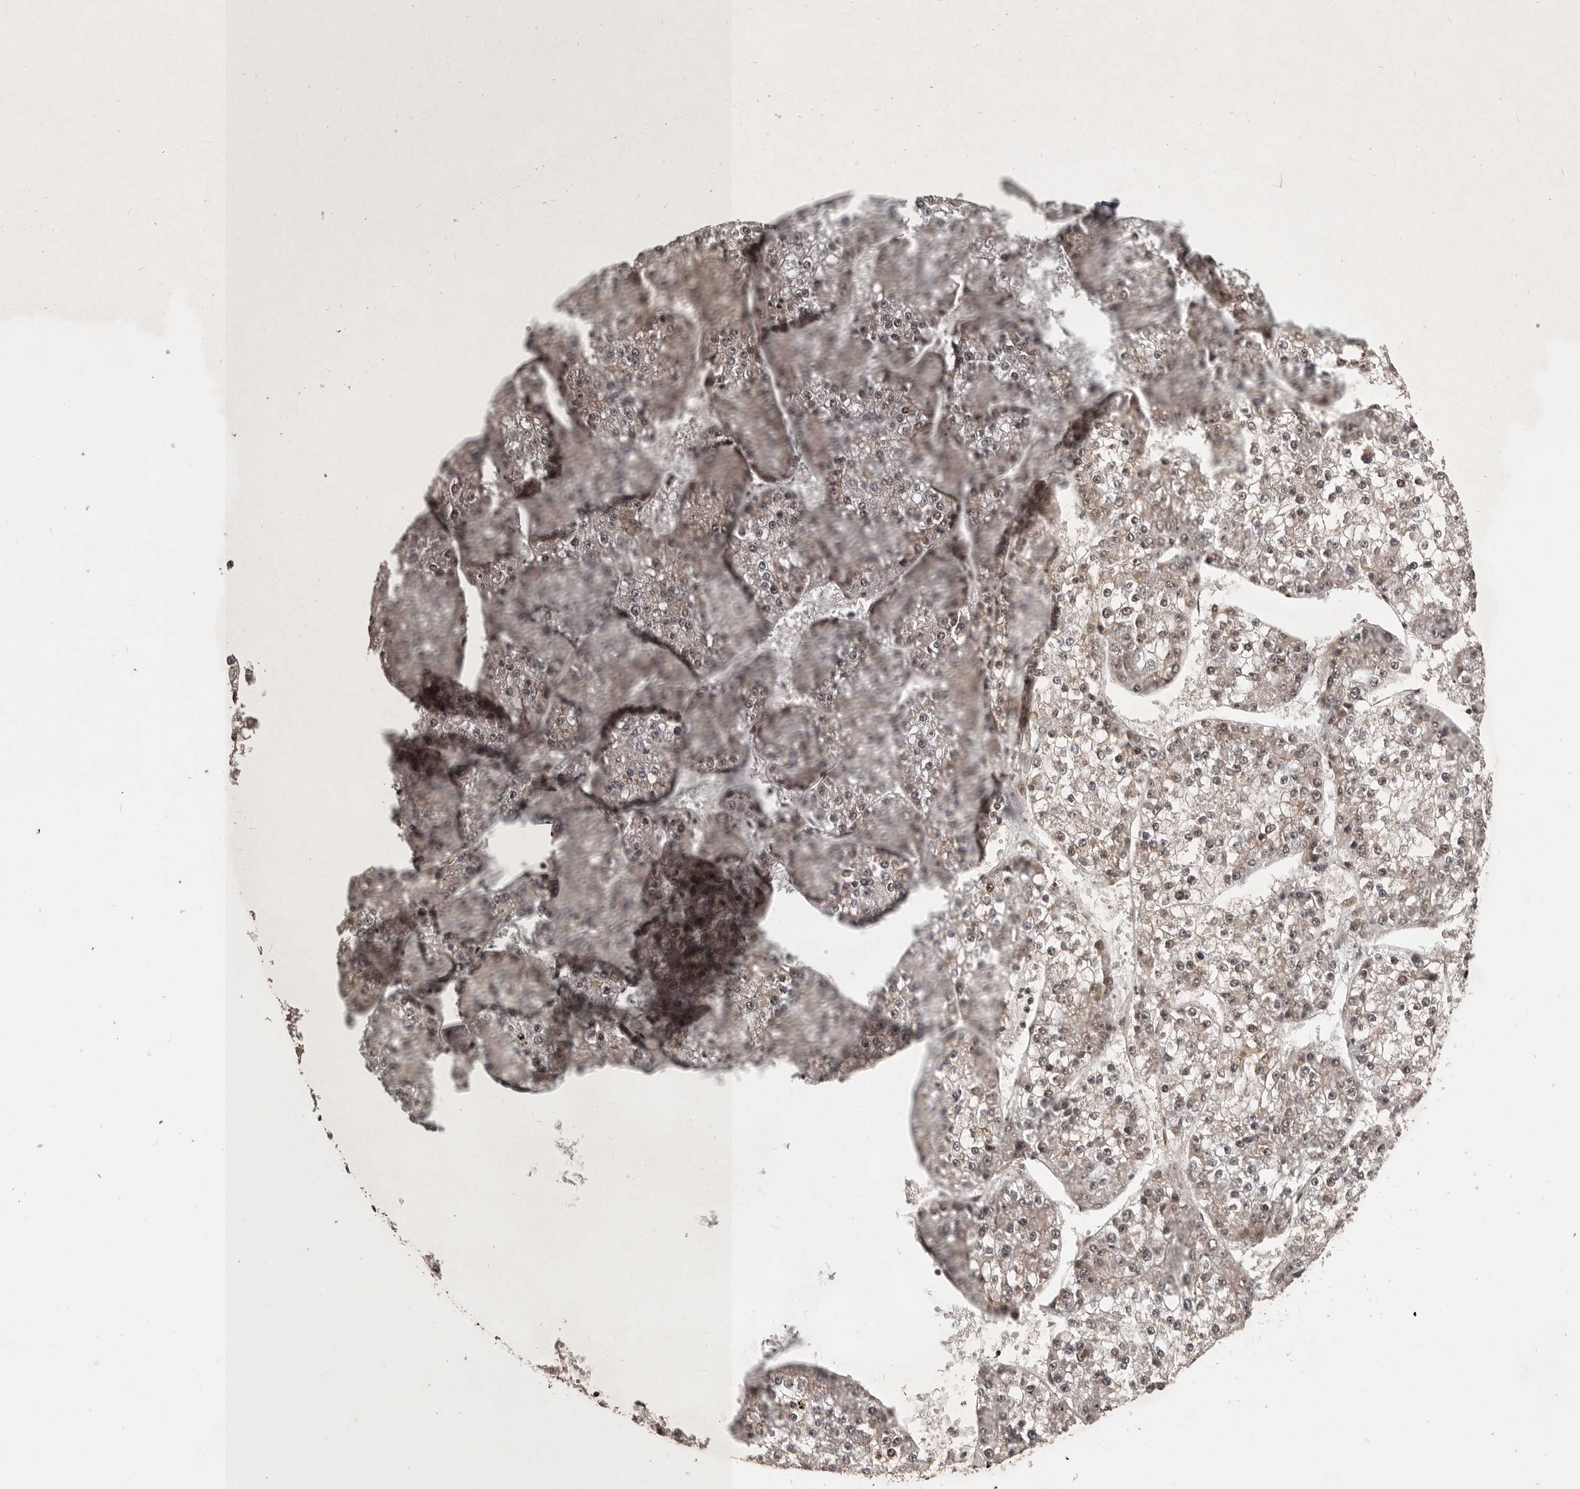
{"staining": {"intensity": "weak", "quantity": ">75%", "location": "nuclear"}, "tissue": "liver cancer", "cell_type": "Tumor cells", "image_type": "cancer", "snomed": [{"axis": "morphology", "description": "Carcinoma, Hepatocellular, NOS"}, {"axis": "topography", "description": "Liver"}], "caption": "Liver hepatocellular carcinoma stained for a protein displays weak nuclear positivity in tumor cells.", "gene": "CBLL1", "patient": {"sex": "female", "age": 73}}